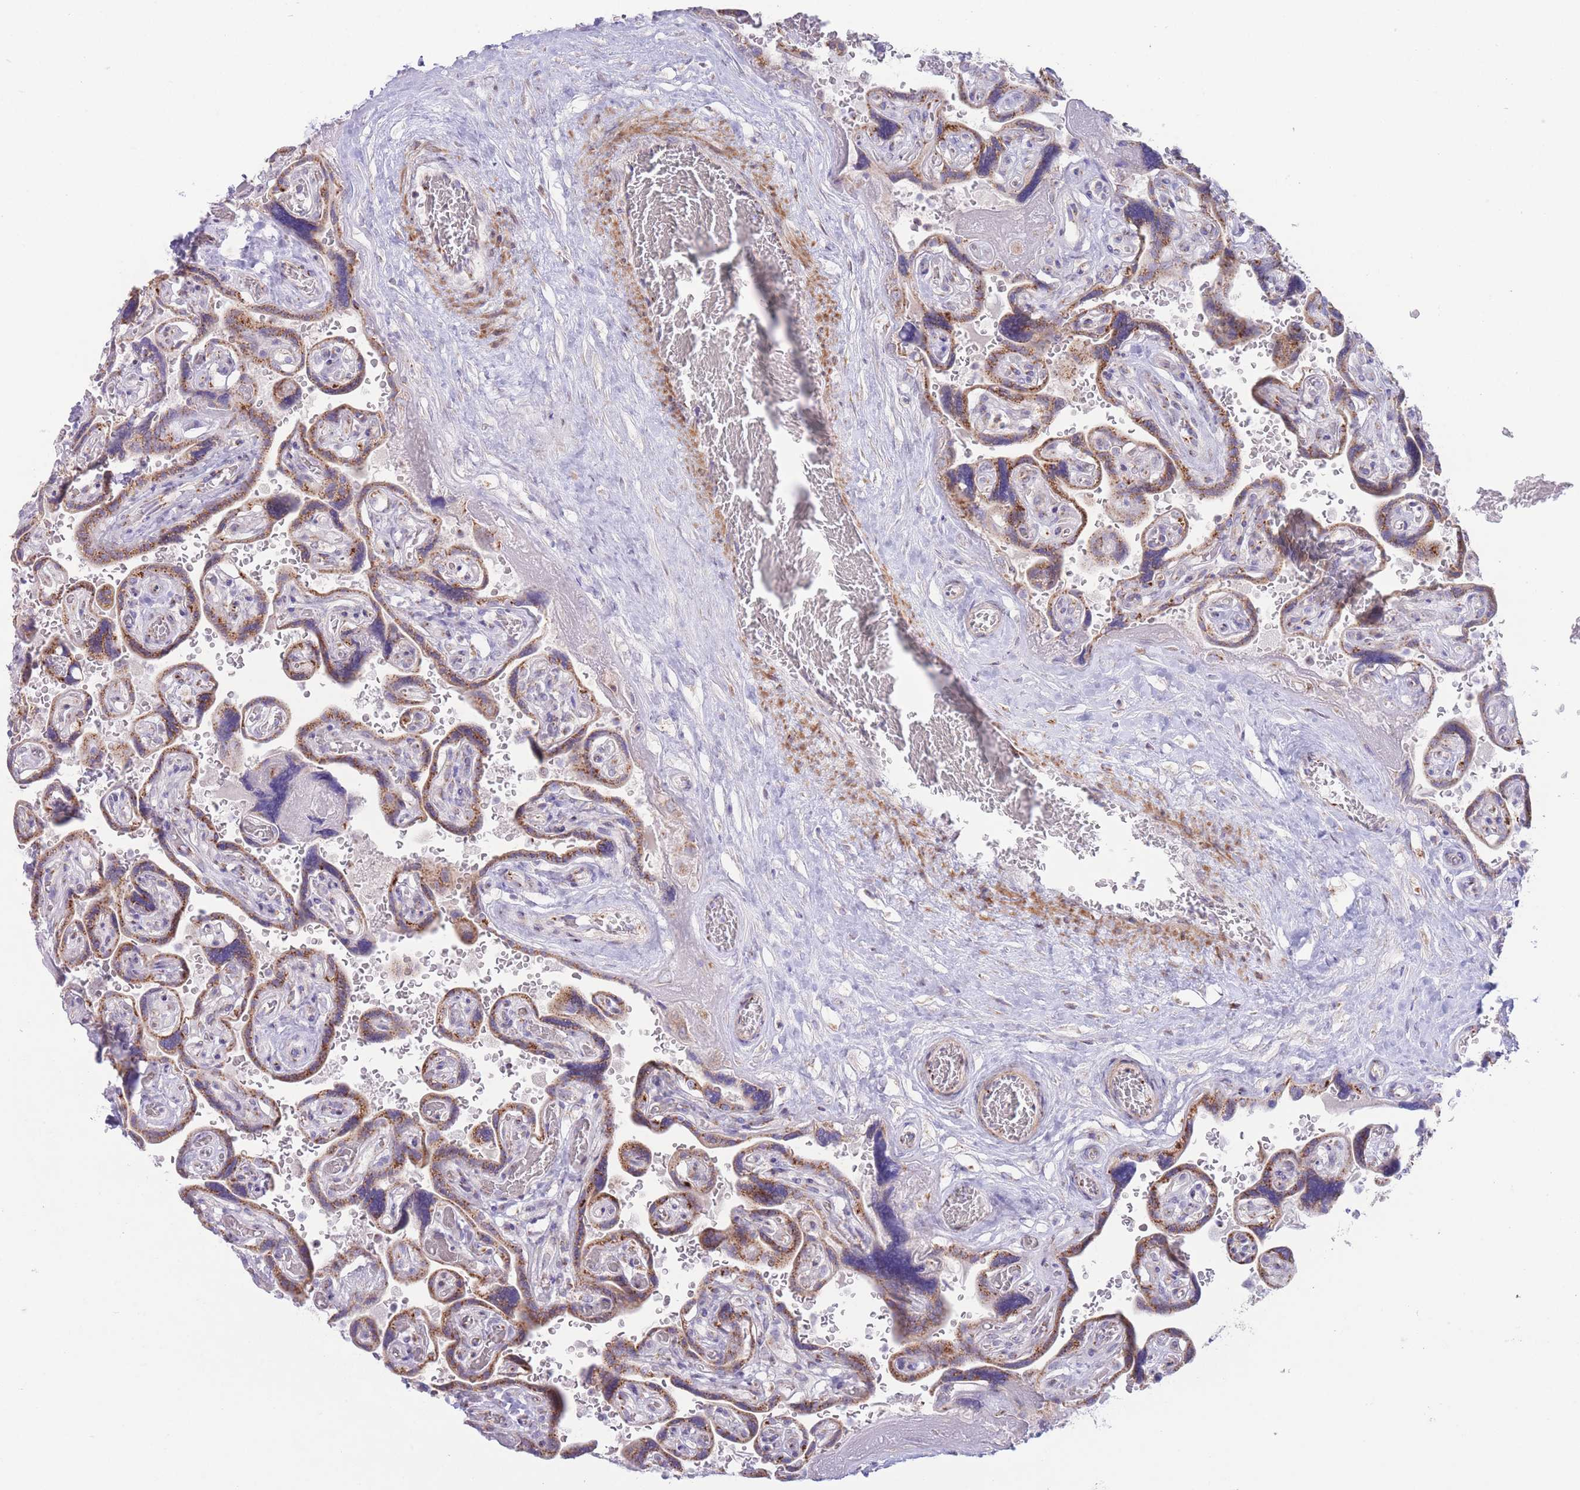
{"staining": {"intensity": "moderate", "quantity": "<25%", "location": "cytoplasmic/membranous"}, "tissue": "placenta", "cell_type": "Decidual cells", "image_type": "normal", "snomed": [{"axis": "morphology", "description": "Normal tissue, NOS"}, {"axis": "topography", "description": "Placenta"}], "caption": "A micrograph of human placenta stained for a protein displays moderate cytoplasmic/membranous brown staining in decidual cells. The protein of interest is stained brown, and the nuclei are stained in blue (DAB IHC with brightfield microscopy, high magnification).", "gene": "MPND", "patient": {"sex": "female", "age": 32}}